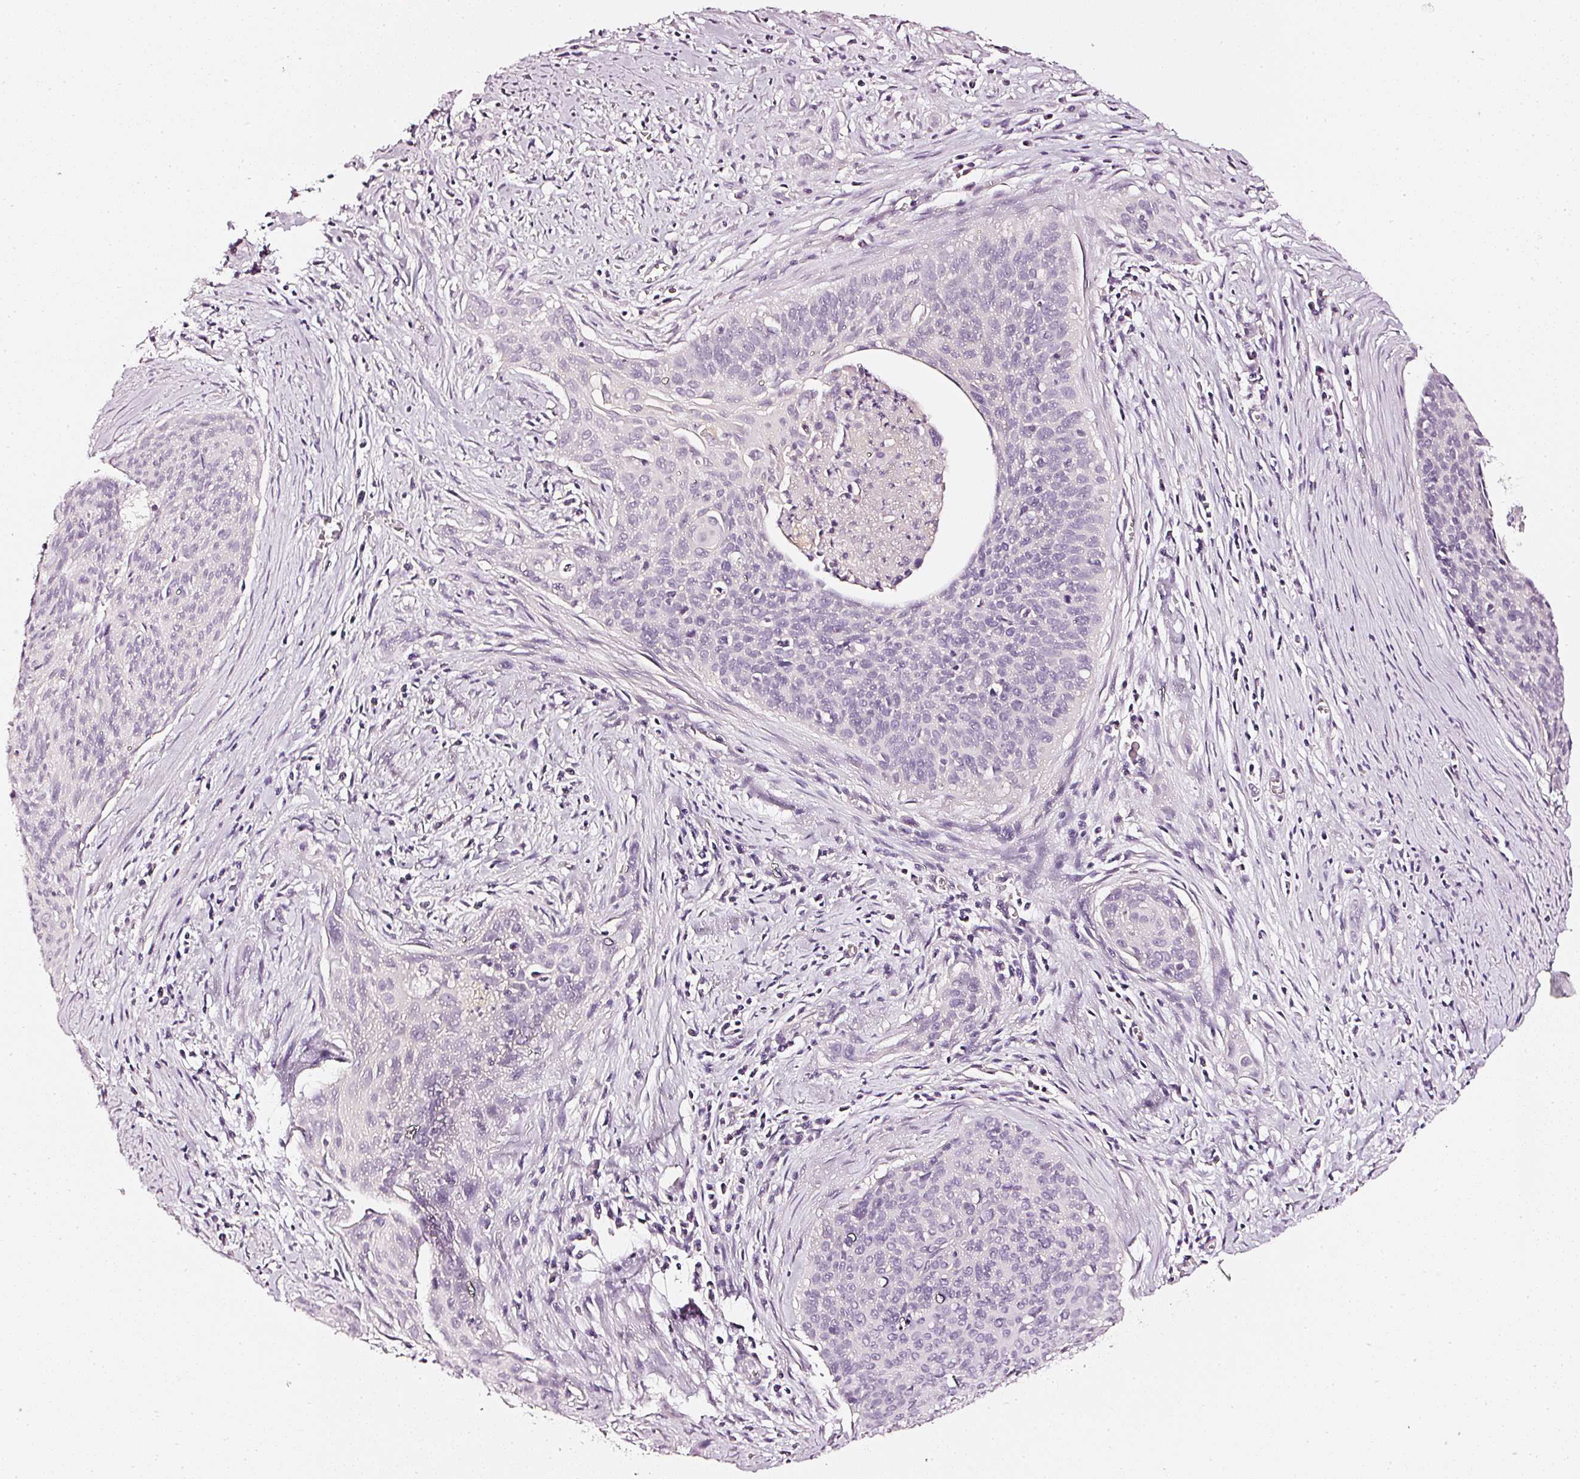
{"staining": {"intensity": "negative", "quantity": "none", "location": "none"}, "tissue": "cervical cancer", "cell_type": "Tumor cells", "image_type": "cancer", "snomed": [{"axis": "morphology", "description": "Squamous cell carcinoma, NOS"}, {"axis": "topography", "description": "Cervix"}], "caption": "Immunohistochemistry of cervical cancer (squamous cell carcinoma) demonstrates no positivity in tumor cells. The staining is performed using DAB brown chromogen with nuclei counter-stained in using hematoxylin.", "gene": "CNP", "patient": {"sex": "female", "age": 55}}